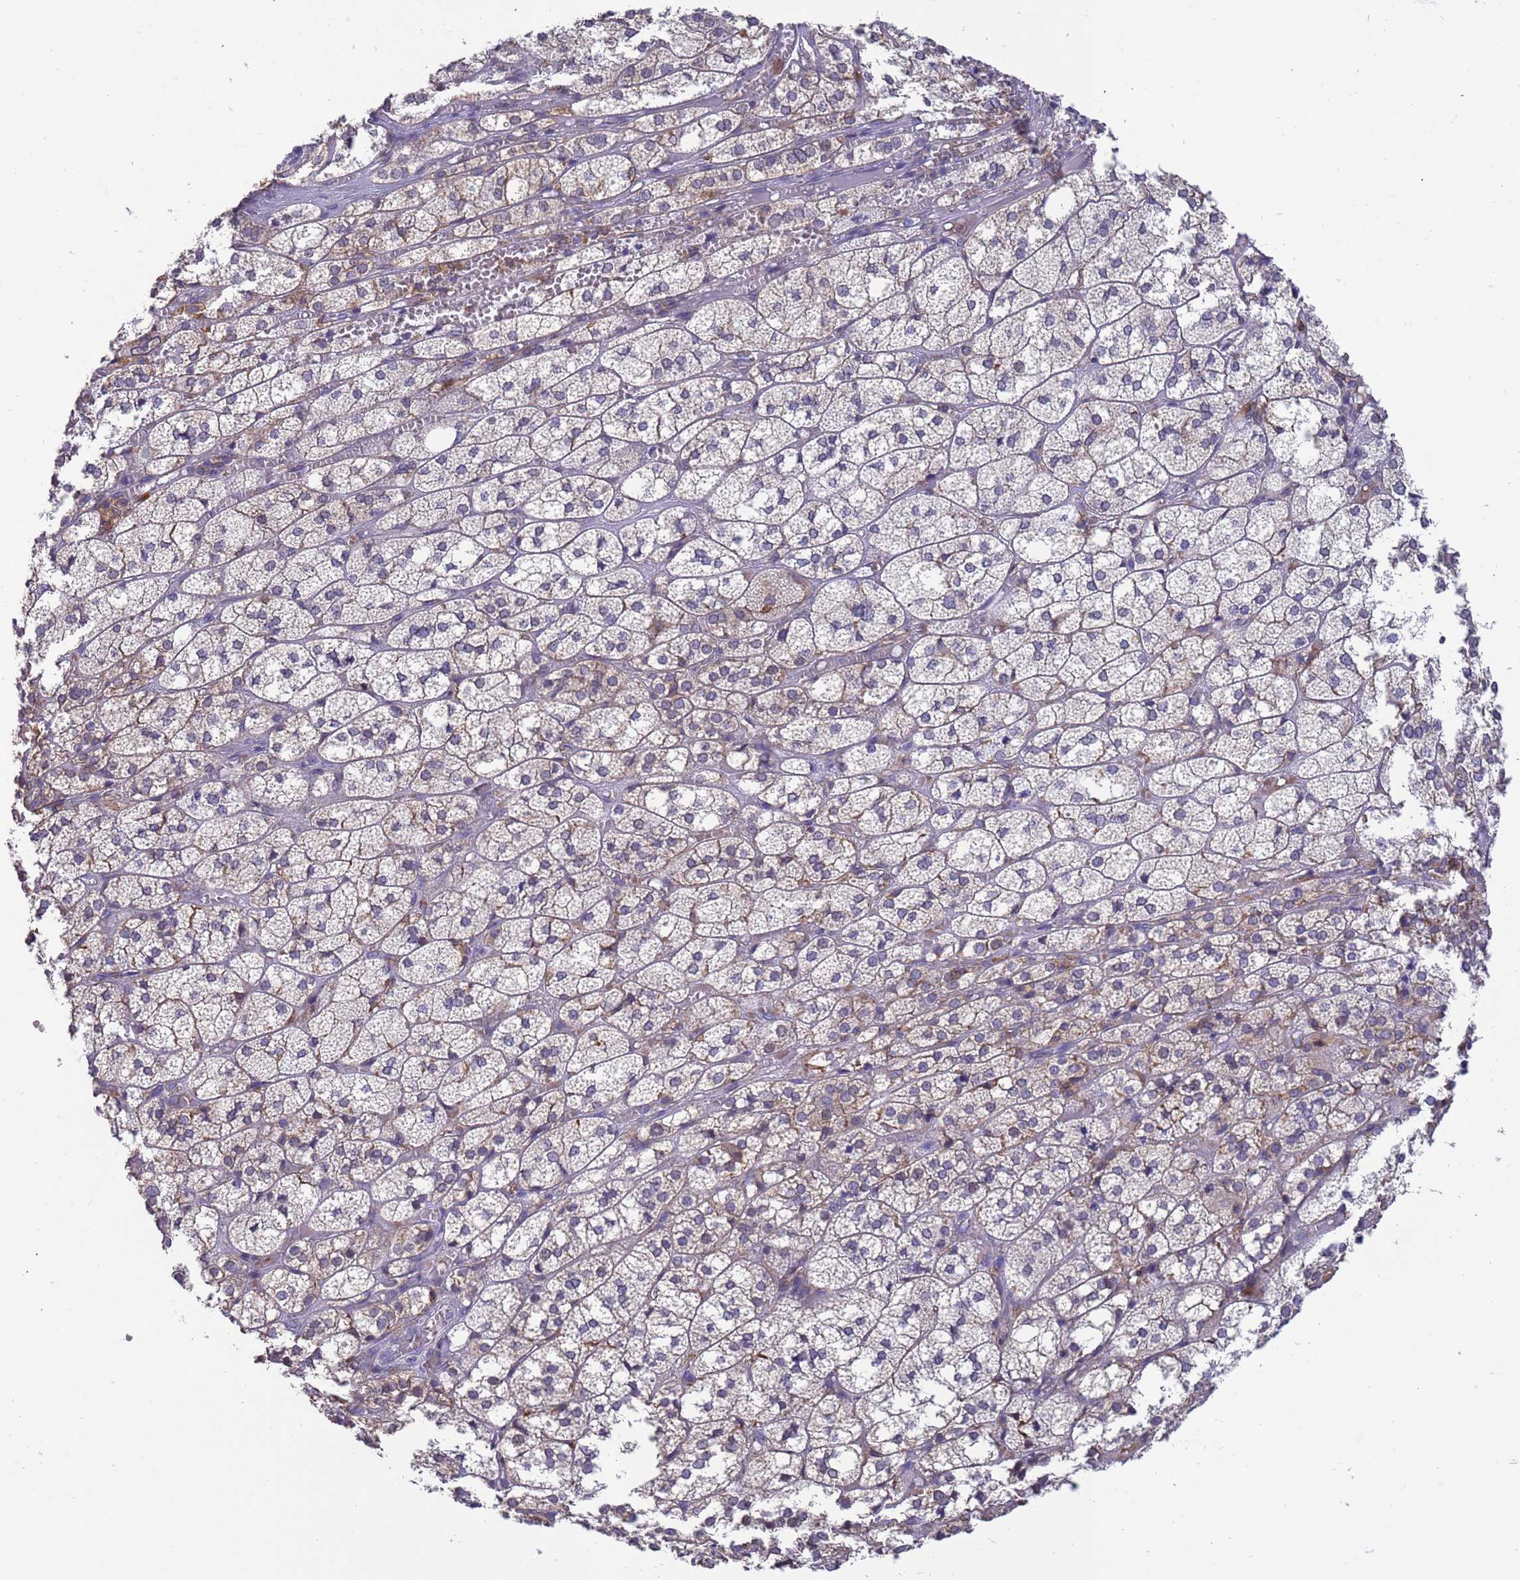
{"staining": {"intensity": "weak", "quantity": "<25%", "location": "cytoplasmic/membranous"}, "tissue": "adrenal gland", "cell_type": "Glandular cells", "image_type": "normal", "snomed": [{"axis": "morphology", "description": "Normal tissue, NOS"}, {"axis": "topography", "description": "Adrenal gland"}], "caption": "This is a histopathology image of immunohistochemistry staining of unremarkable adrenal gland, which shows no expression in glandular cells.", "gene": "AMPD3", "patient": {"sex": "female", "age": 61}}